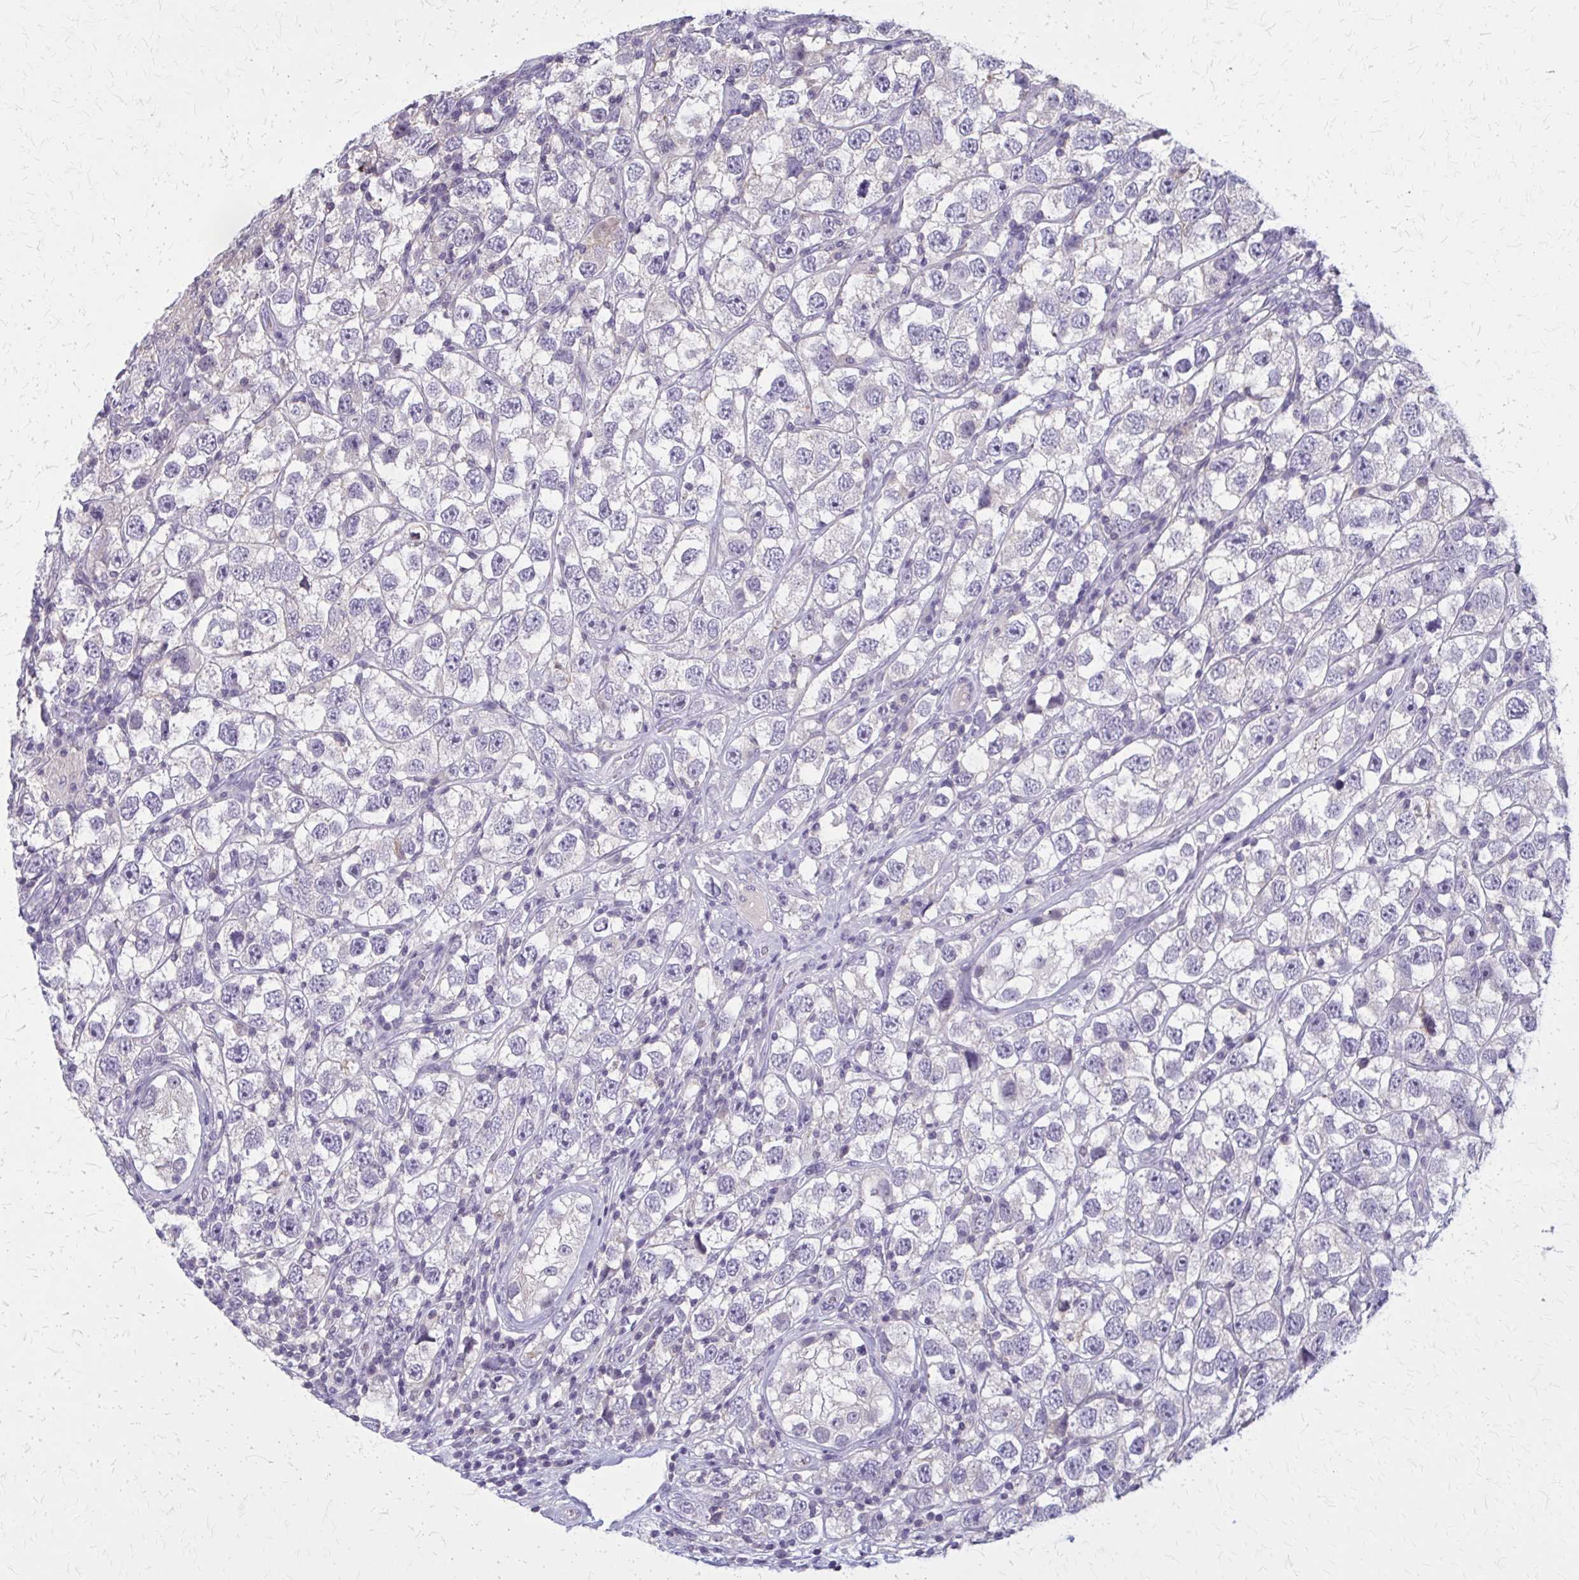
{"staining": {"intensity": "negative", "quantity": "none", "location": "none"}, "tissue": "testis cancer", "cell_type": "Tumor cells", "image_type": "cancer", "snomed": [{"axis": "morphology", "description": "Seminoma, NOS"}, {"axis": "topography", "description": "Testis"}], "caption": "An image of human seminoma (testis) is negative for staining in tumor cells. (DAB IHC visualized using brightfield microscopy, high magnification).", "gene": "OR4A47", "patient": {"sex": "male", "age": 26}}